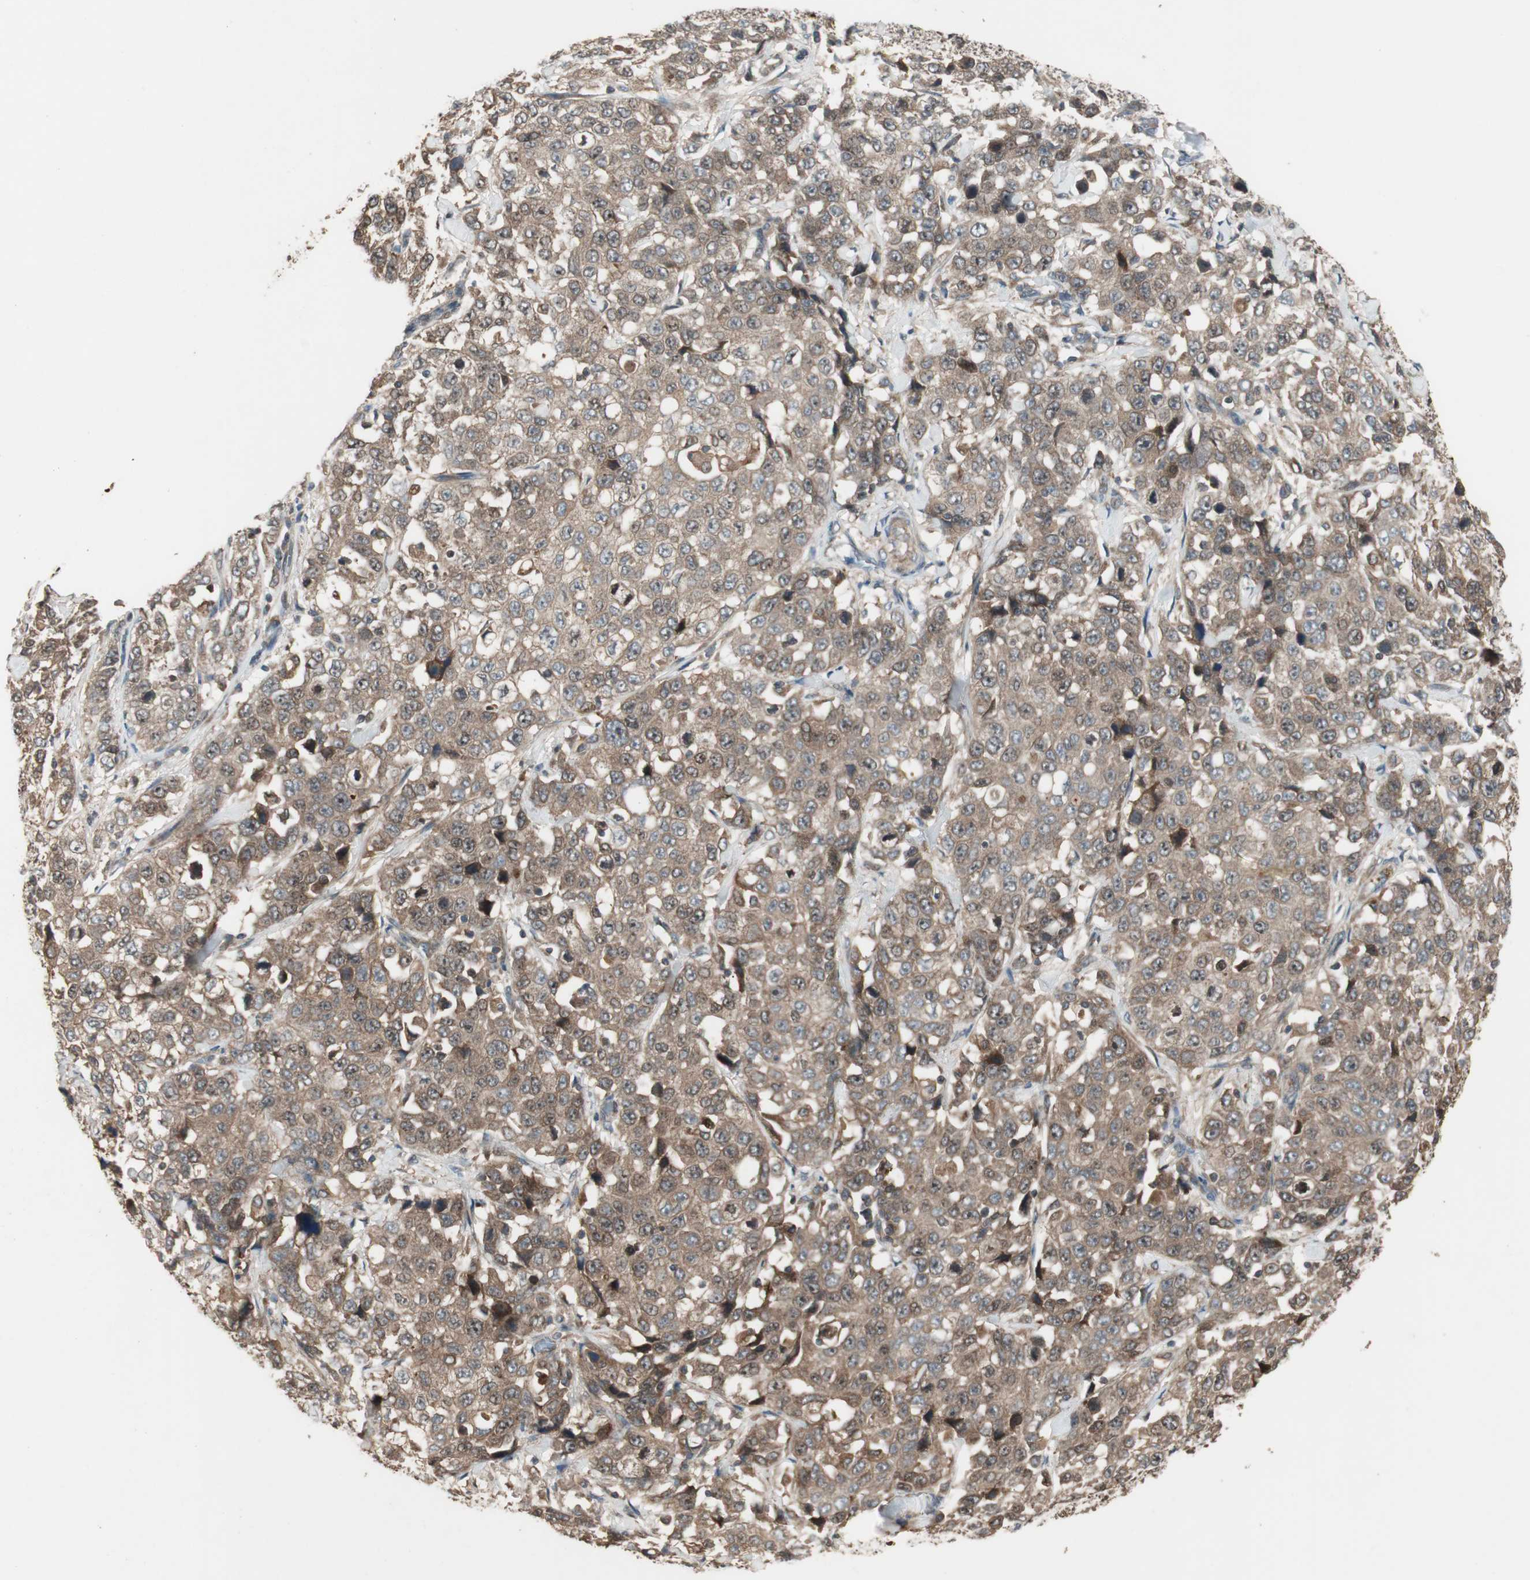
{"staining": {"intensity": "moderate", "quantity": ">75%", "location": "cytoplasmic/membranous"}, "tissue": "stomach cancer", "cell_type": "Tumor cells", "image_type": "cancer", "snomed": [{"axis": "morphology", "description": "Normal tissue, NOS"}, {"axis": "morphology", "description": "Adenocarcinoma, NOS"}, {"axis": "topography", "description": "Stomach"}], "caption": "The photomicrograph displays staining of stomach adenocarcinoma, revealing moderate cytoplasmic/membranous protein positivity (brown color) within tumor cells.", "gene": "ATP6AP2", "patient": {"sex": "male", "age": 48}}